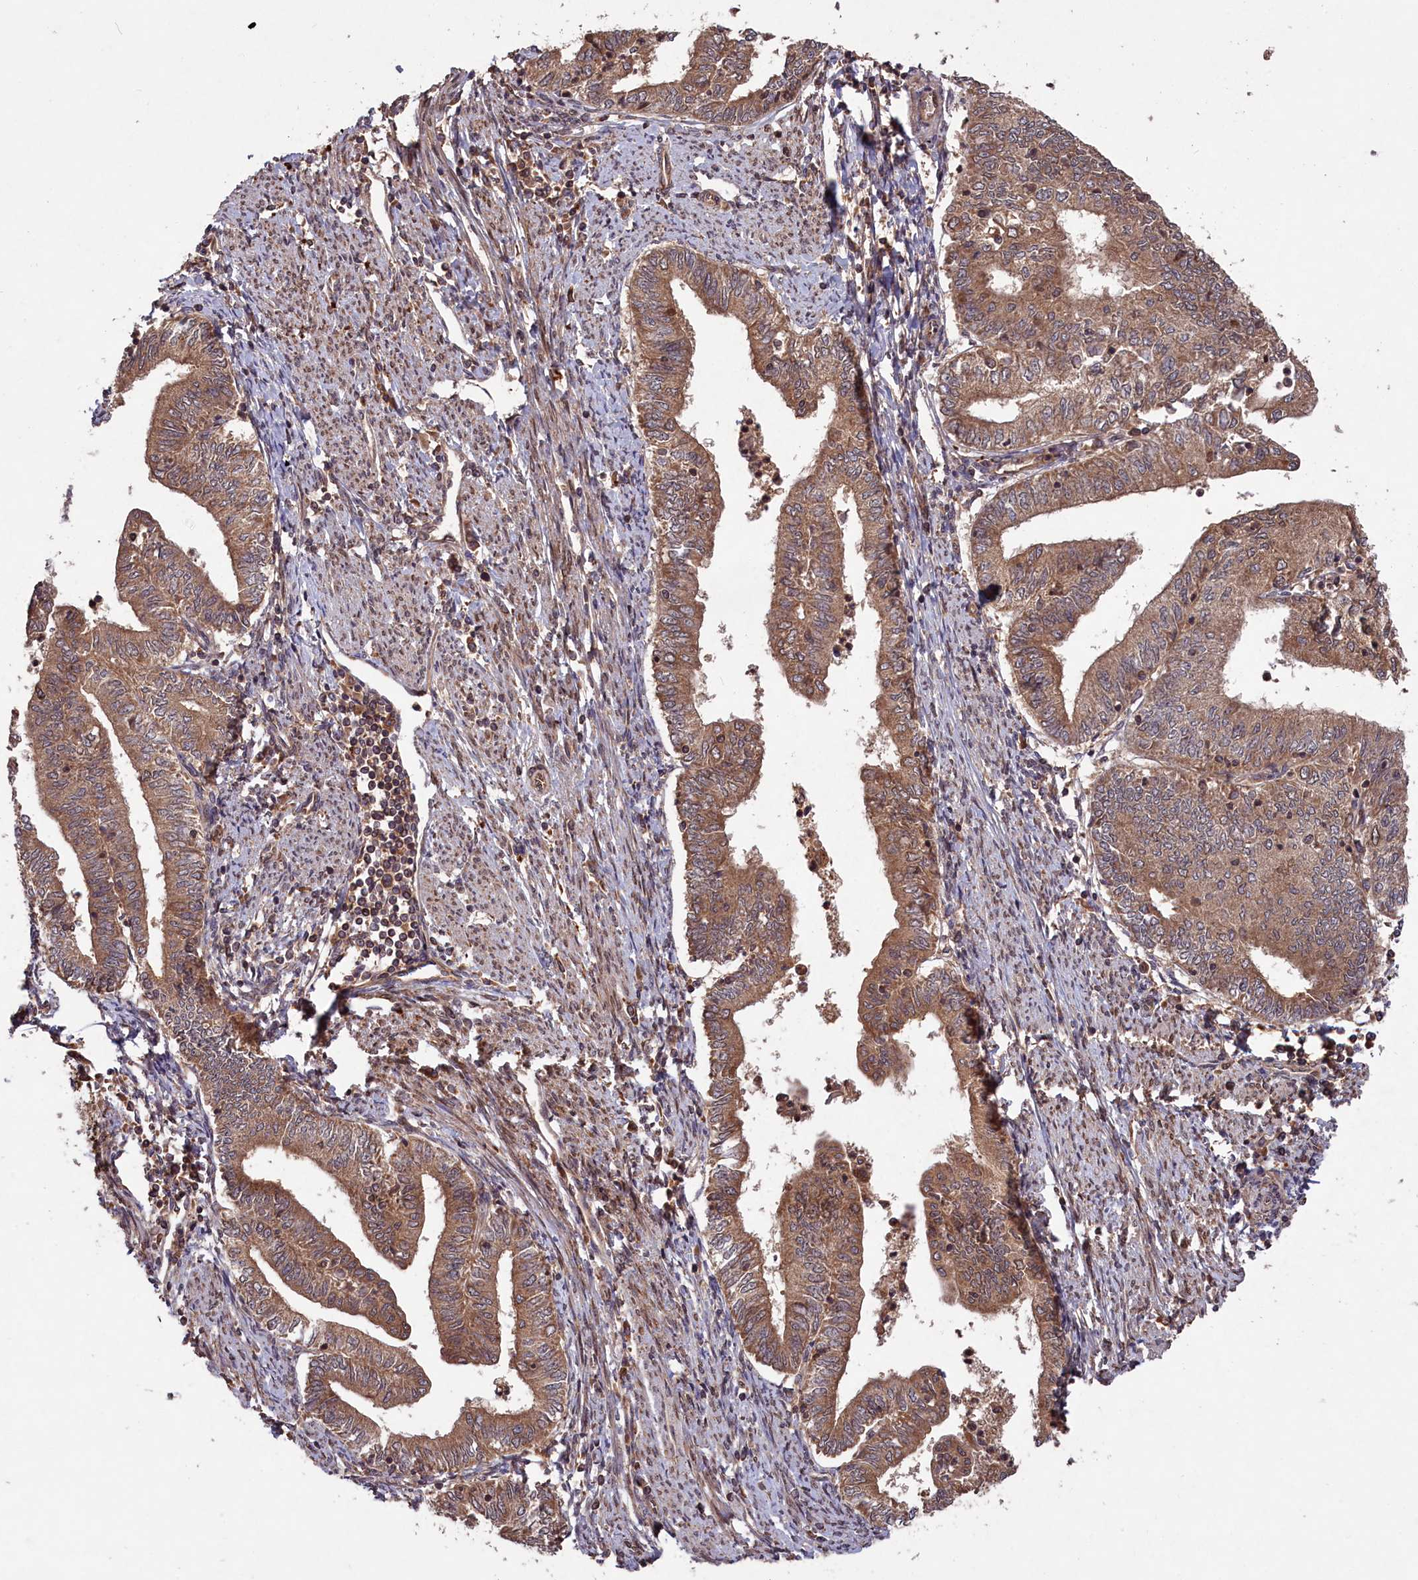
{"staining": {"intensity": "moderate", "quantity": ">75%", "location": "cytoplasmic/membranous"}, "tissue": "endometrial cancer", "cell_type": "Tumor cells", "image_type": "cancer", "snomed": [{"axis": "morphology", "description": "Adenocarcinoma, NOS"}, {"axis": "topography", "description": "Endometrium"}], "caption": "The micrograph demonstrates staining of endometrial cancer (adenocarcinoma), revealing moderate cytoplasmic/membranous protein staining (brown color) within tumor cells.", "gene": "CHAC1", "patient": {"sex": "female", "age": 66}}